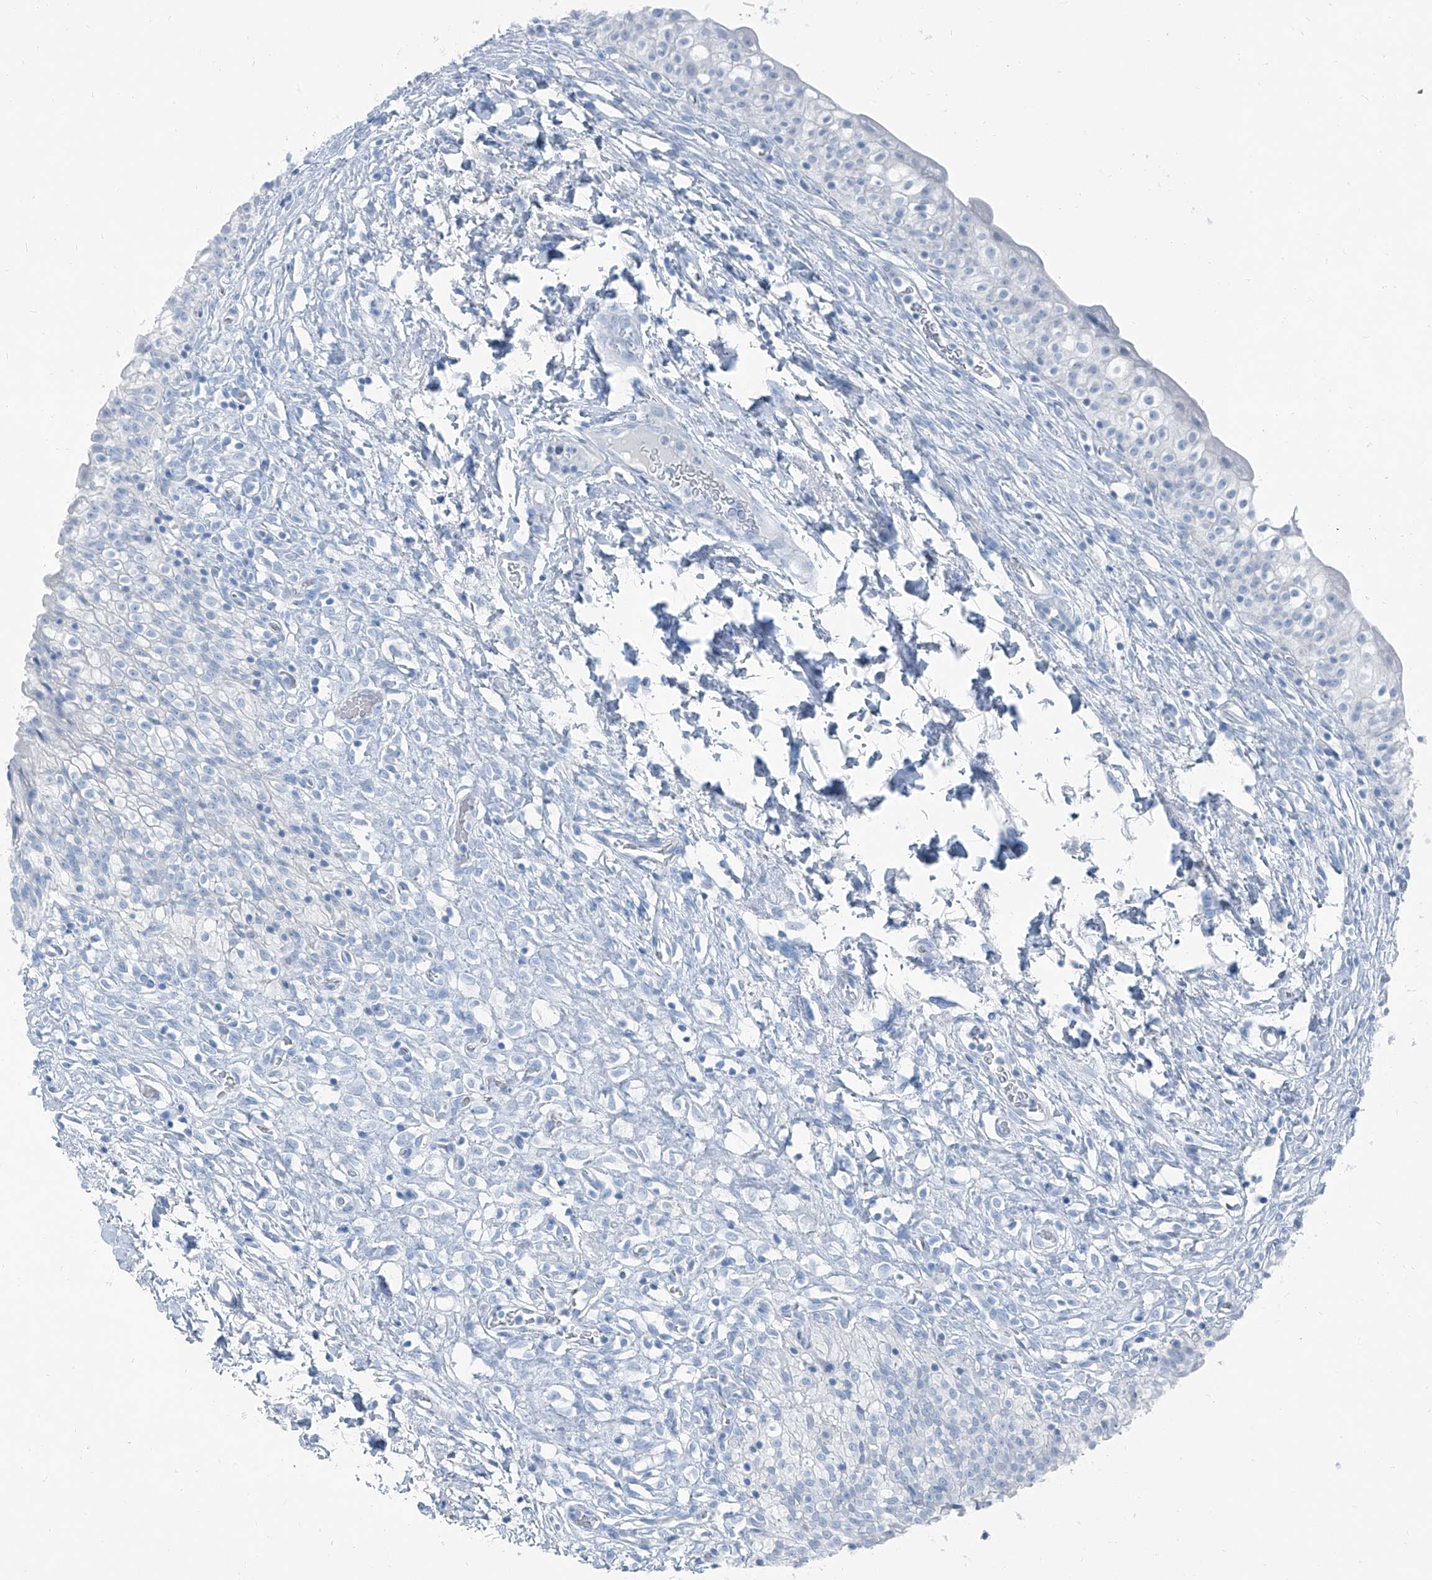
{"staining": {"intensity": "negative", "quantity": "none", "location": "none"}, "tissue": "urinary bladder", "cell_type": "Urothelial cells", "image_type": "normal", "snomed": [{"axis": "morphology", "description": "Normal tissue, NOS"}, {"axis": "topography", "description": "Urinary bladder"}], "caption": "Urinary bladder was stained to show a protein in brown. There is no significant staining in urothelial cells. Brightfield microscopy of immunohistochemistry (IHC) stained with DAB (brown) and hematoxylin (blue), captured at high magnification.", "gene": "RGN", "patient": {"sex": "male", "age": 55}}